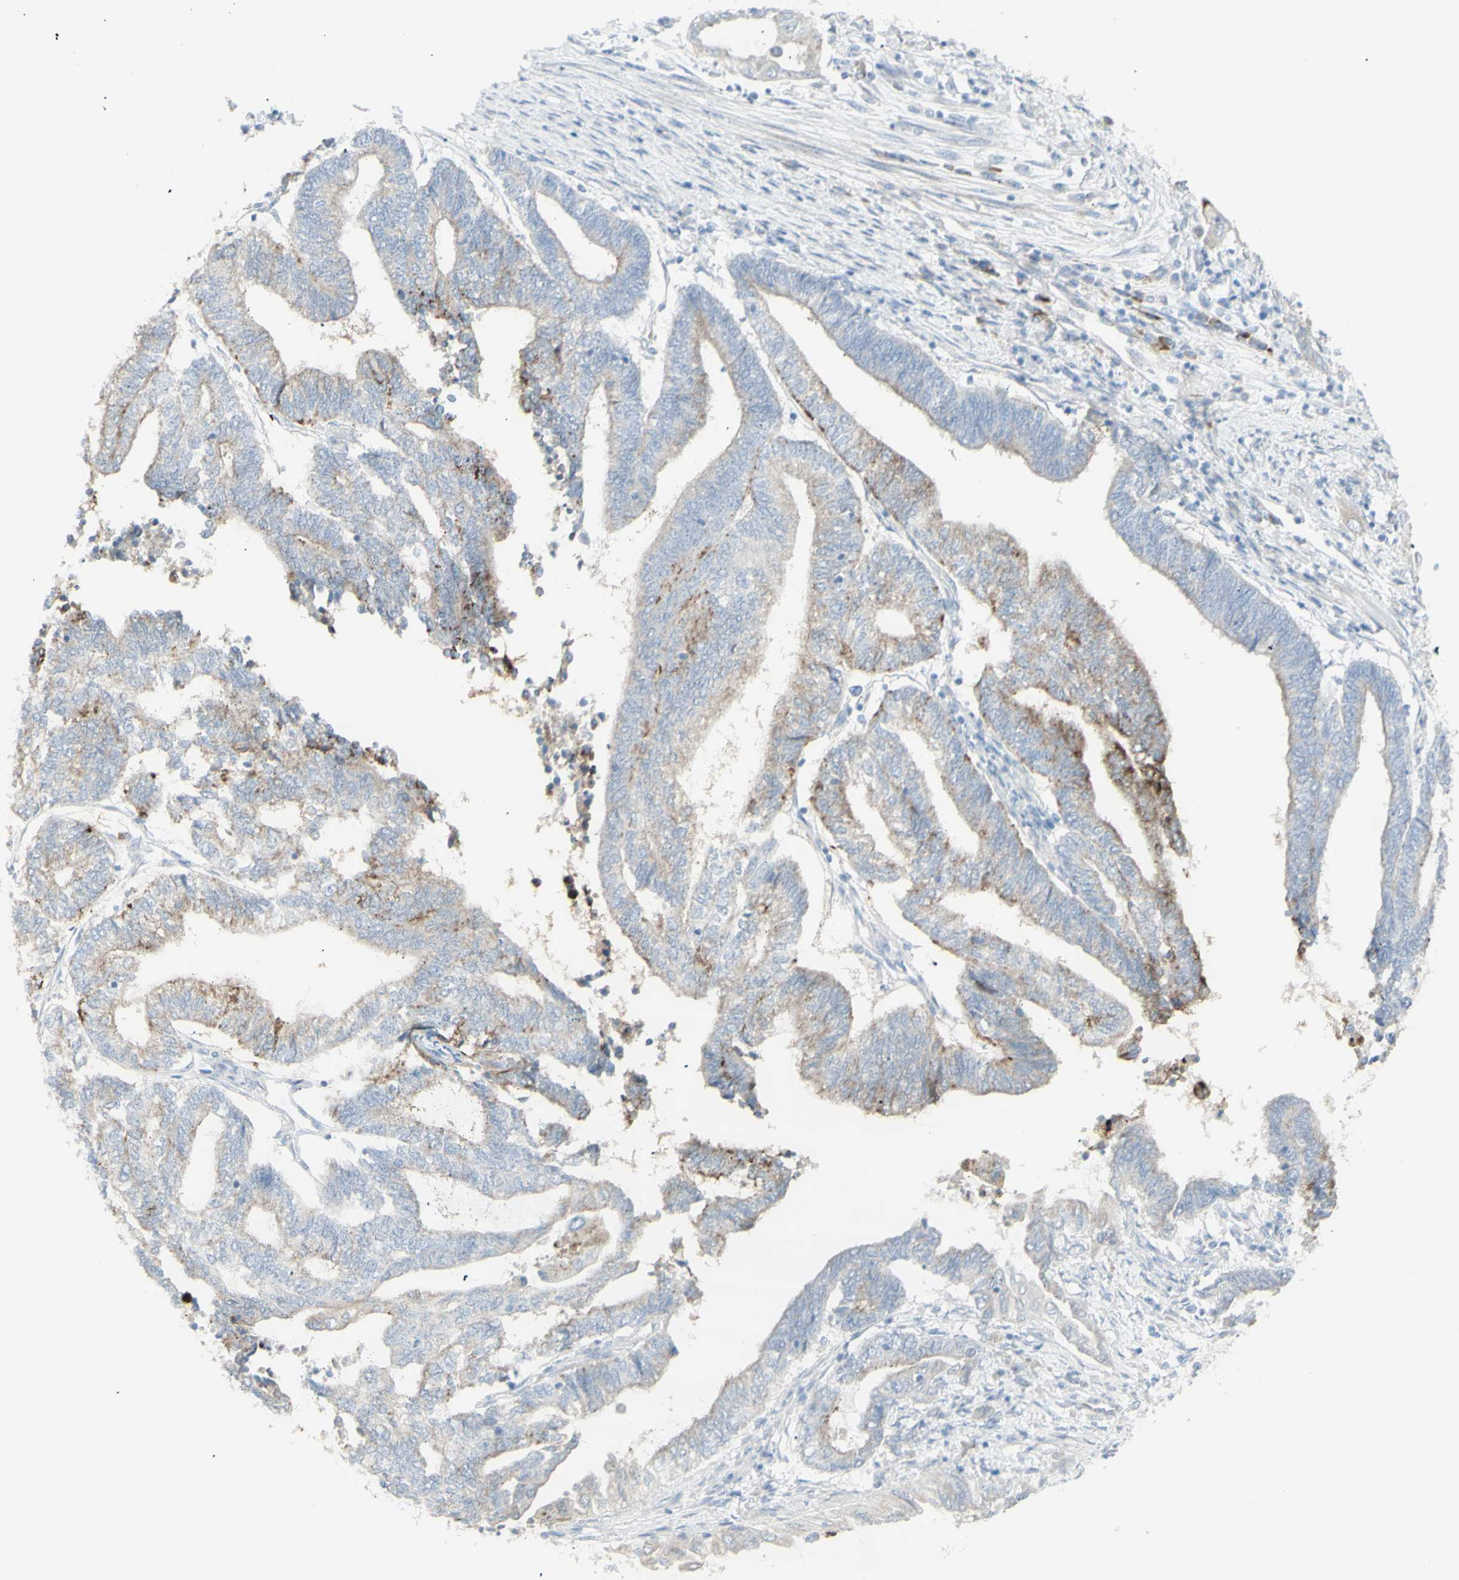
{"staining": {"intensity": "weak", "quantity": "25%-75%", "location": "cytoplasmic/membranous"}, "tissue": "endometrial cancer", "cell_type": "Tumor cells", "image_type": "cancer", "snomed": [{"axis": "morphology", "description": "Adenocarcinoma, NOS"}, {"axis": "topography", "description": "Uterus"}, {"axis": "topography", "description": "Endometrium"}], "caption": "The photomicrograph shows a brown stain indicating the presence of a protein in the cytoplasmic/membranous of tumor cells in endometrial adenocarcinoma.", "gene": "NDST4", "patient": {"sex": "female", "age": 70}}